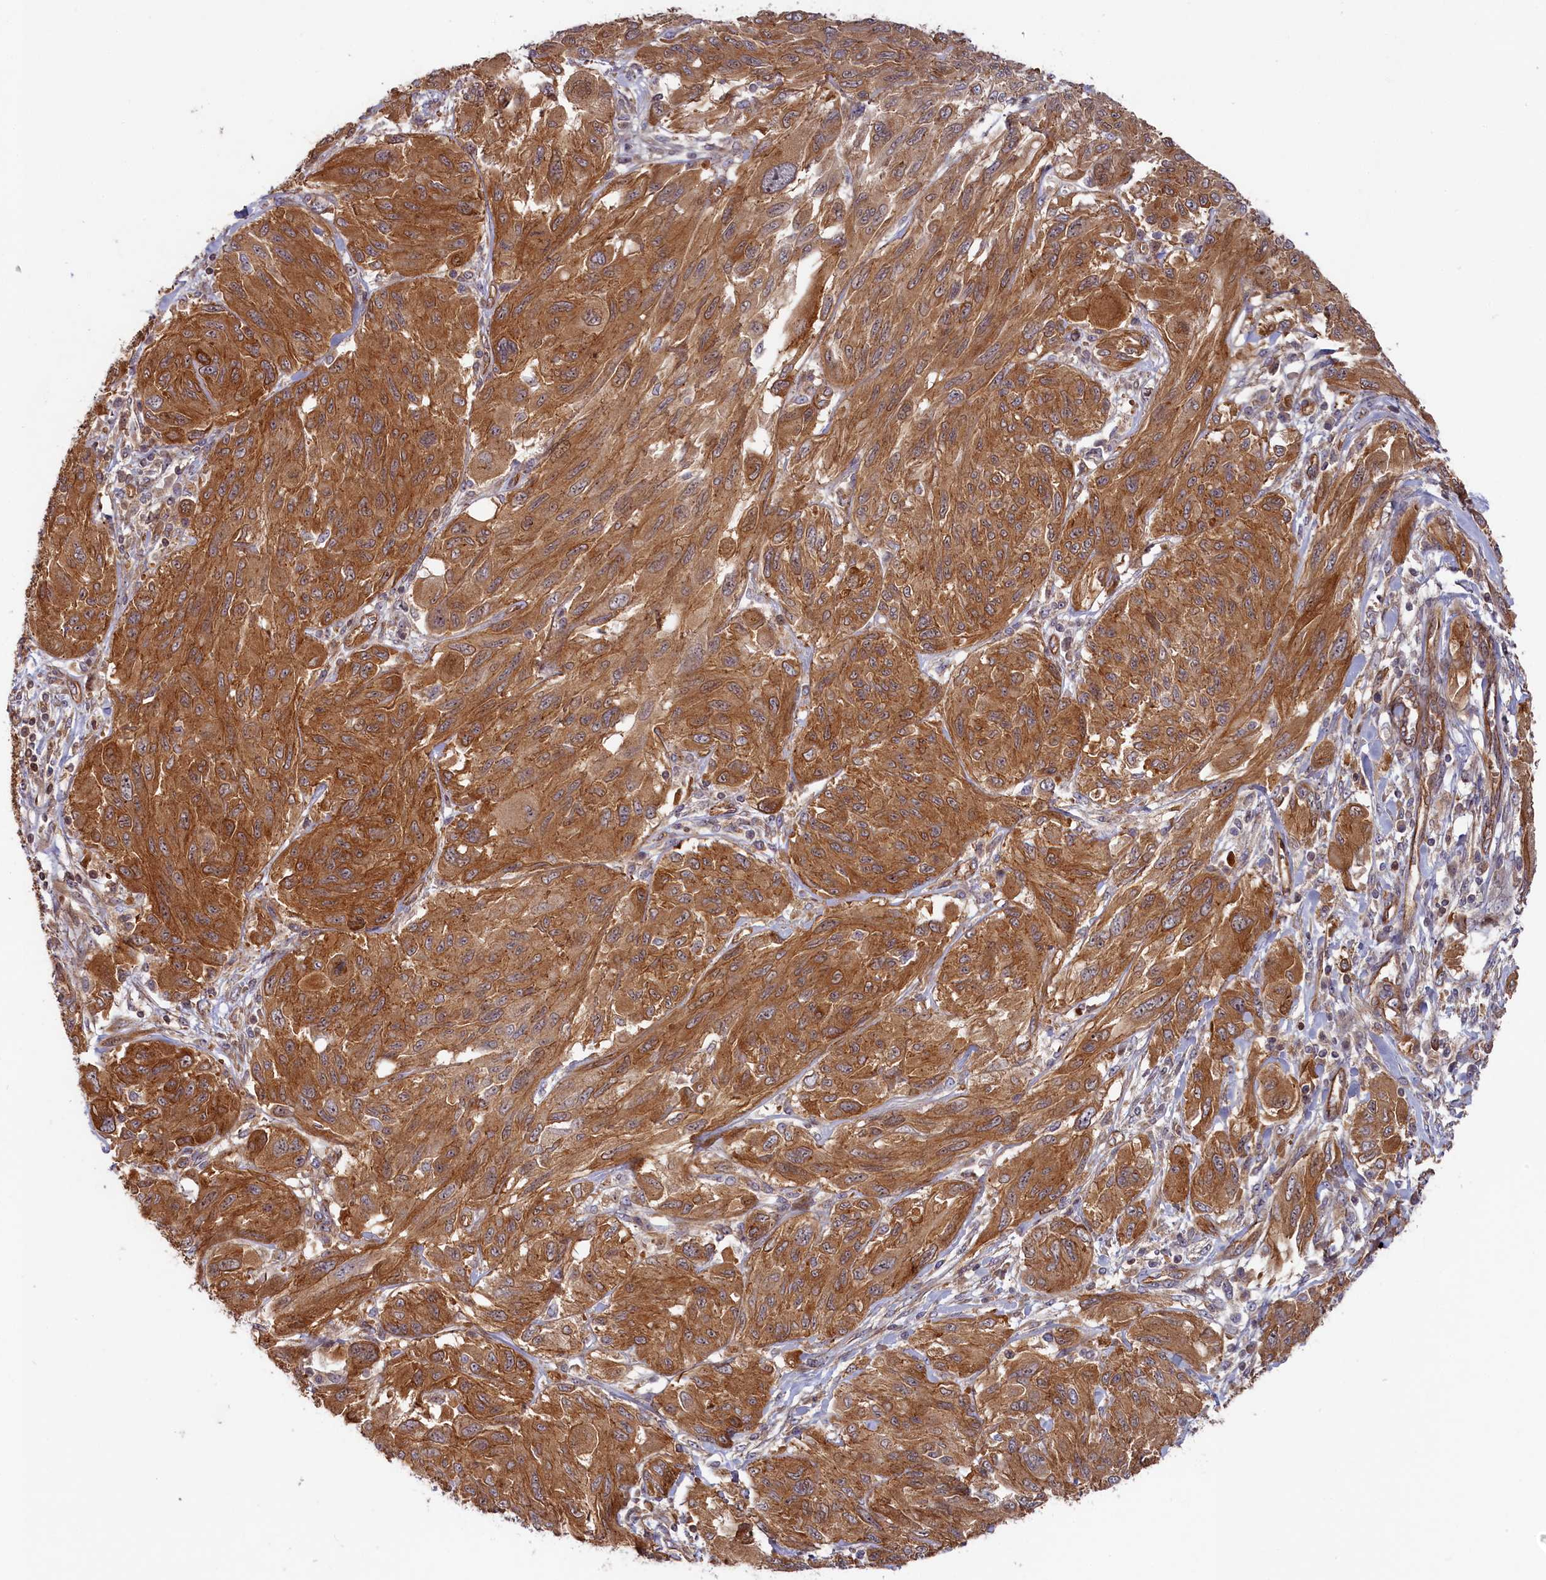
{"staining": {"intensity": "moderate", "quantity": ">75%", "location": "cytoplasmic/membranous"}, "tissue": "melanoma", "cell_type": "Tumor cells", "image_type": "cancer", "snomed": [{"axis": "morphology", "description": "Malignant melanoma, NOS"}, {"axis": "topography", "description": "Skin"}], "caption": "DAB immunohistochemical staining of human malignant melanoma shows moderate cytoplasmic/membranous protein positivity in approximately >75% of tumor cells. (DAB IHC with brightfield microscopy, high magnification).", "gene": "CEP44", "patient": {"sex": "female", "age": 91}}